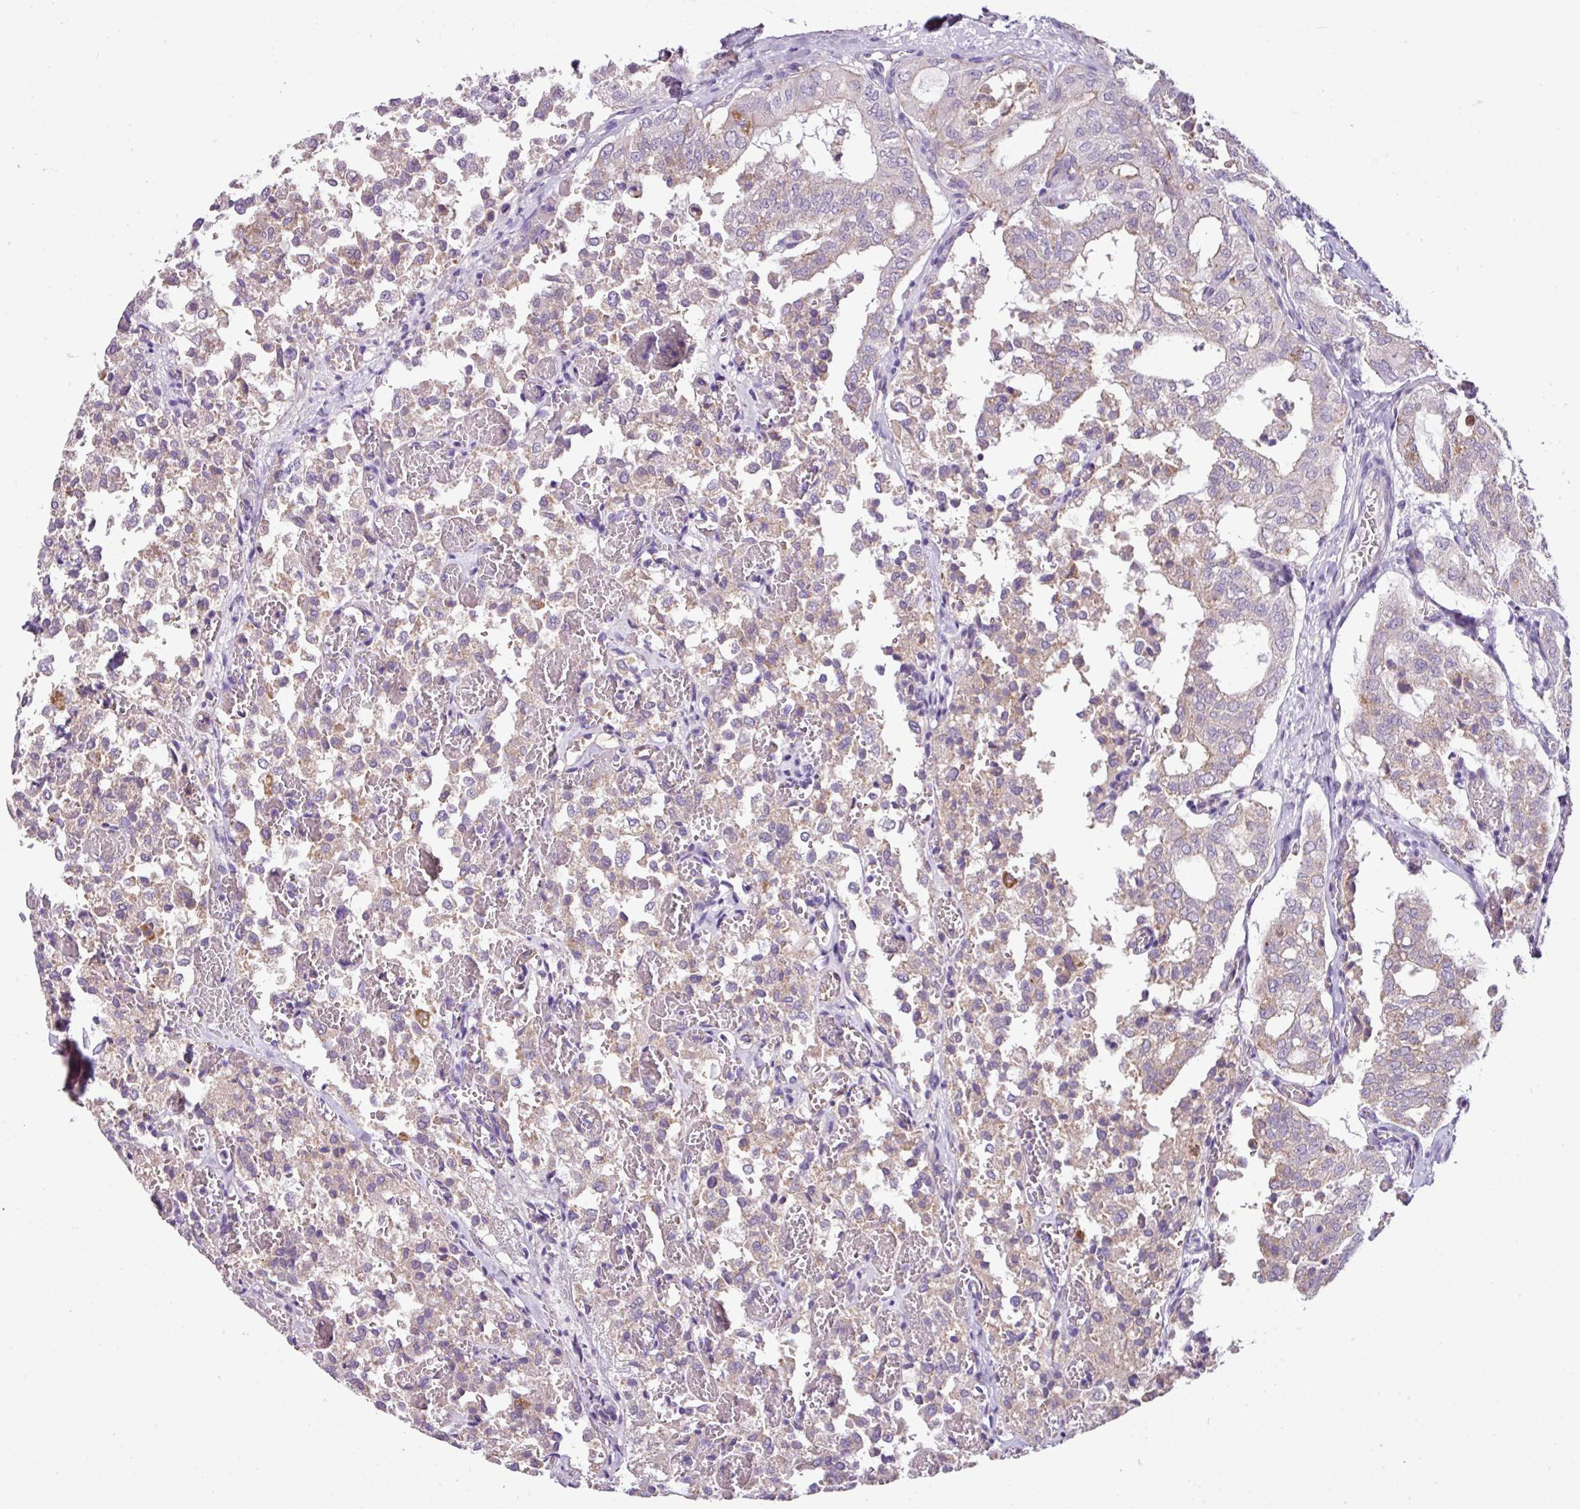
{"staining": {"intensity": "negative", "quantity": "none", "location": "none"}, "tissue": "thyroid cancer", "cell_type": "Tumor cells", "image_type": "cancer", "snomed": [{"axis": "morphology", "description": "Follicular adenoma carcinoma, NOS"}, {"axis": "topography", "description": "Thyroid gland"}], "caption": "Tumor cells are negative for protein expression in human thyroid follicular adenoma carcinoma. (DAB immunohistochemistry with hematoxylin counter stain).", "gene": "TMEM178B", "patient": {"sex": "male", "age": 75}}